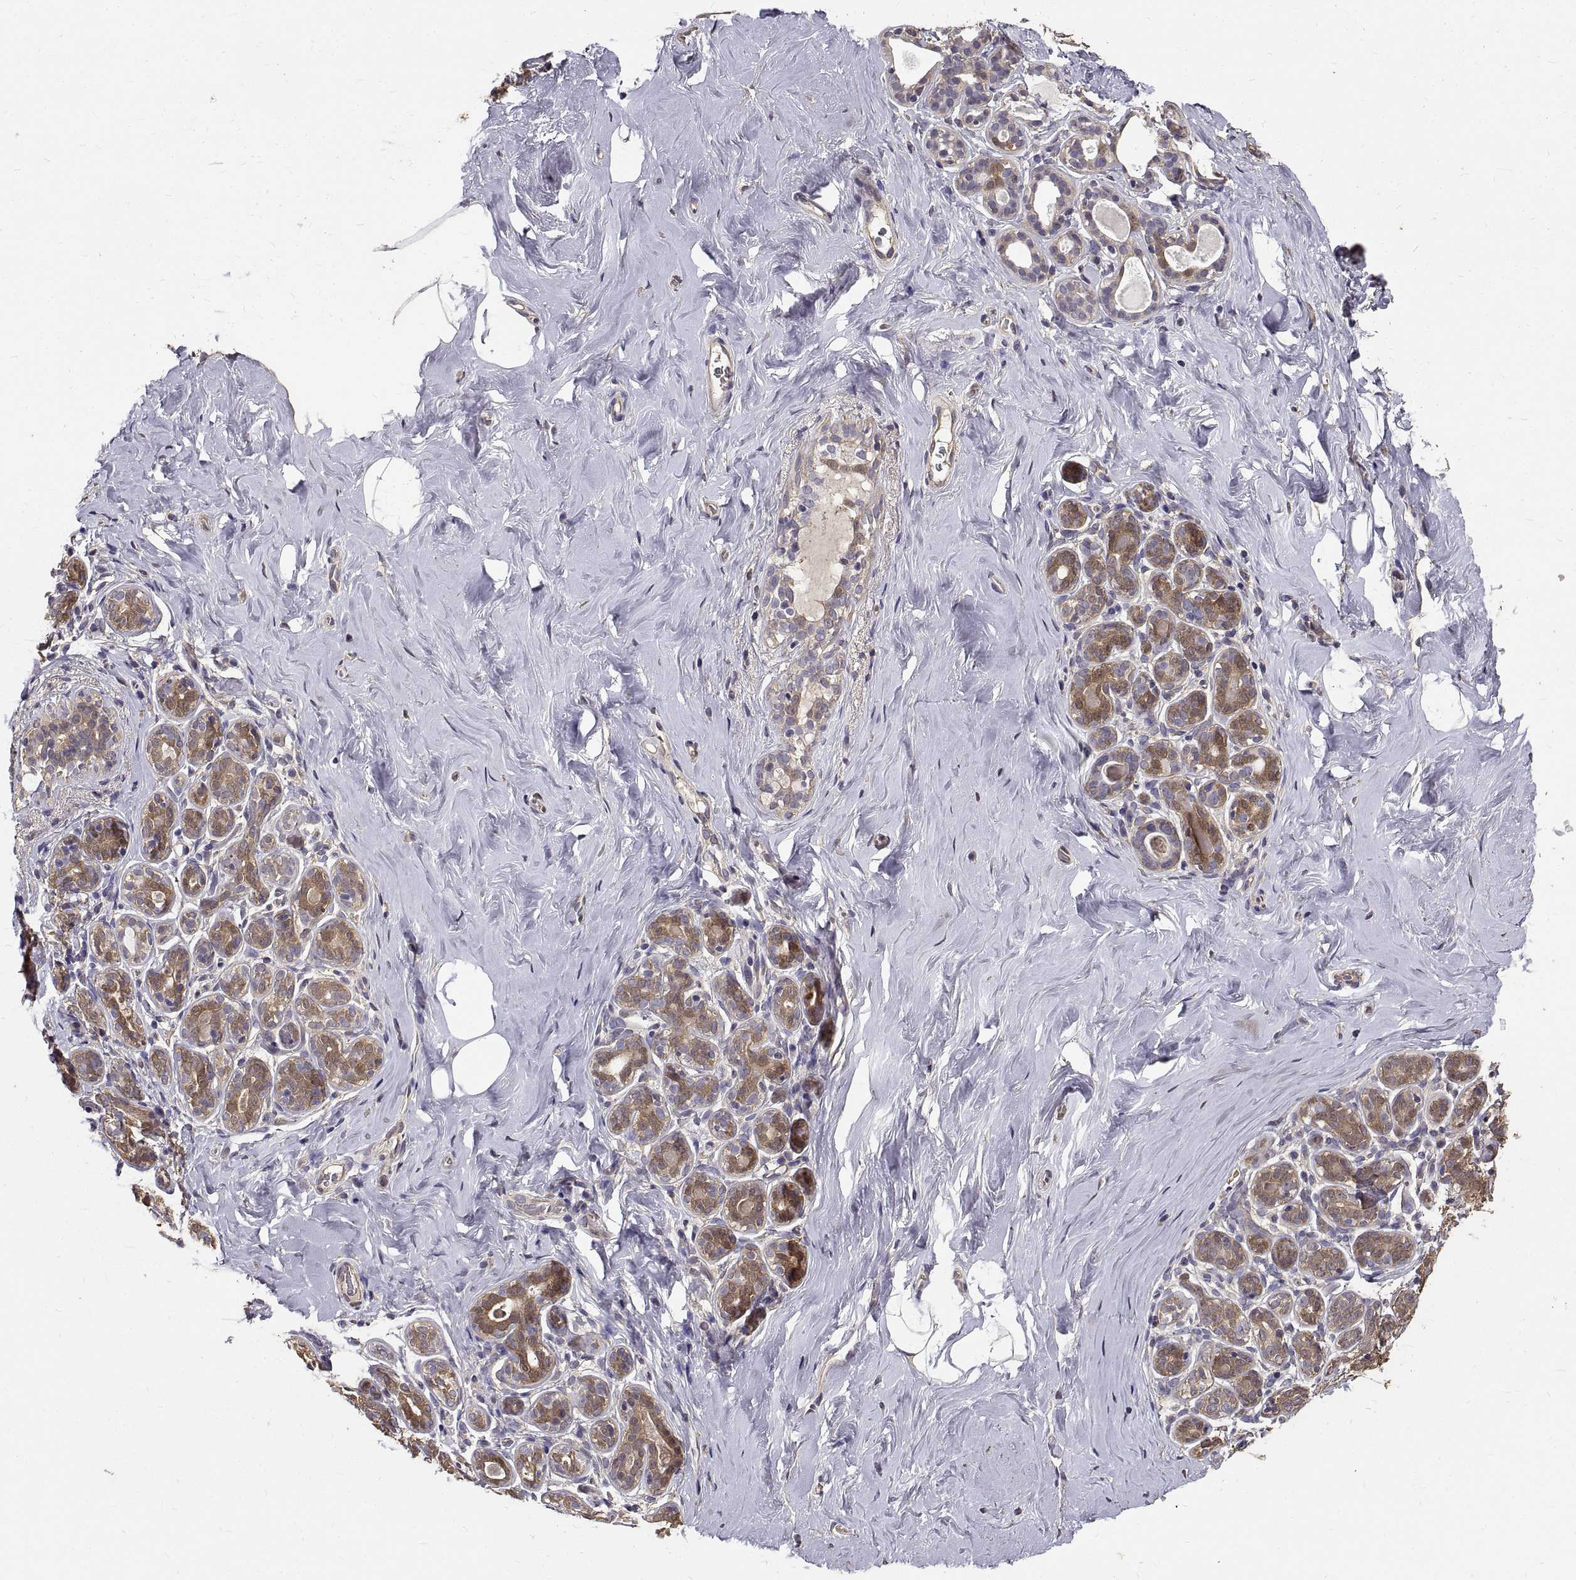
{"staining": {"intensity": "negative", "quantity": "none", "location": "none"}, "tissue": "breast", "cell_type": "Adipocytes", "image_type": "normal", "snomed": [{"axis": "morphology", "description": "Normal tissue, NOS"}, {"axis": "topography", "description": "Skin"}, {"axis": "topography", "description": "Breast"}], "caption": "Adipocytes show no significant protein staining in normal breast.", "gene": "PEA15", "patient": {"sex": "female", "age": 43}}